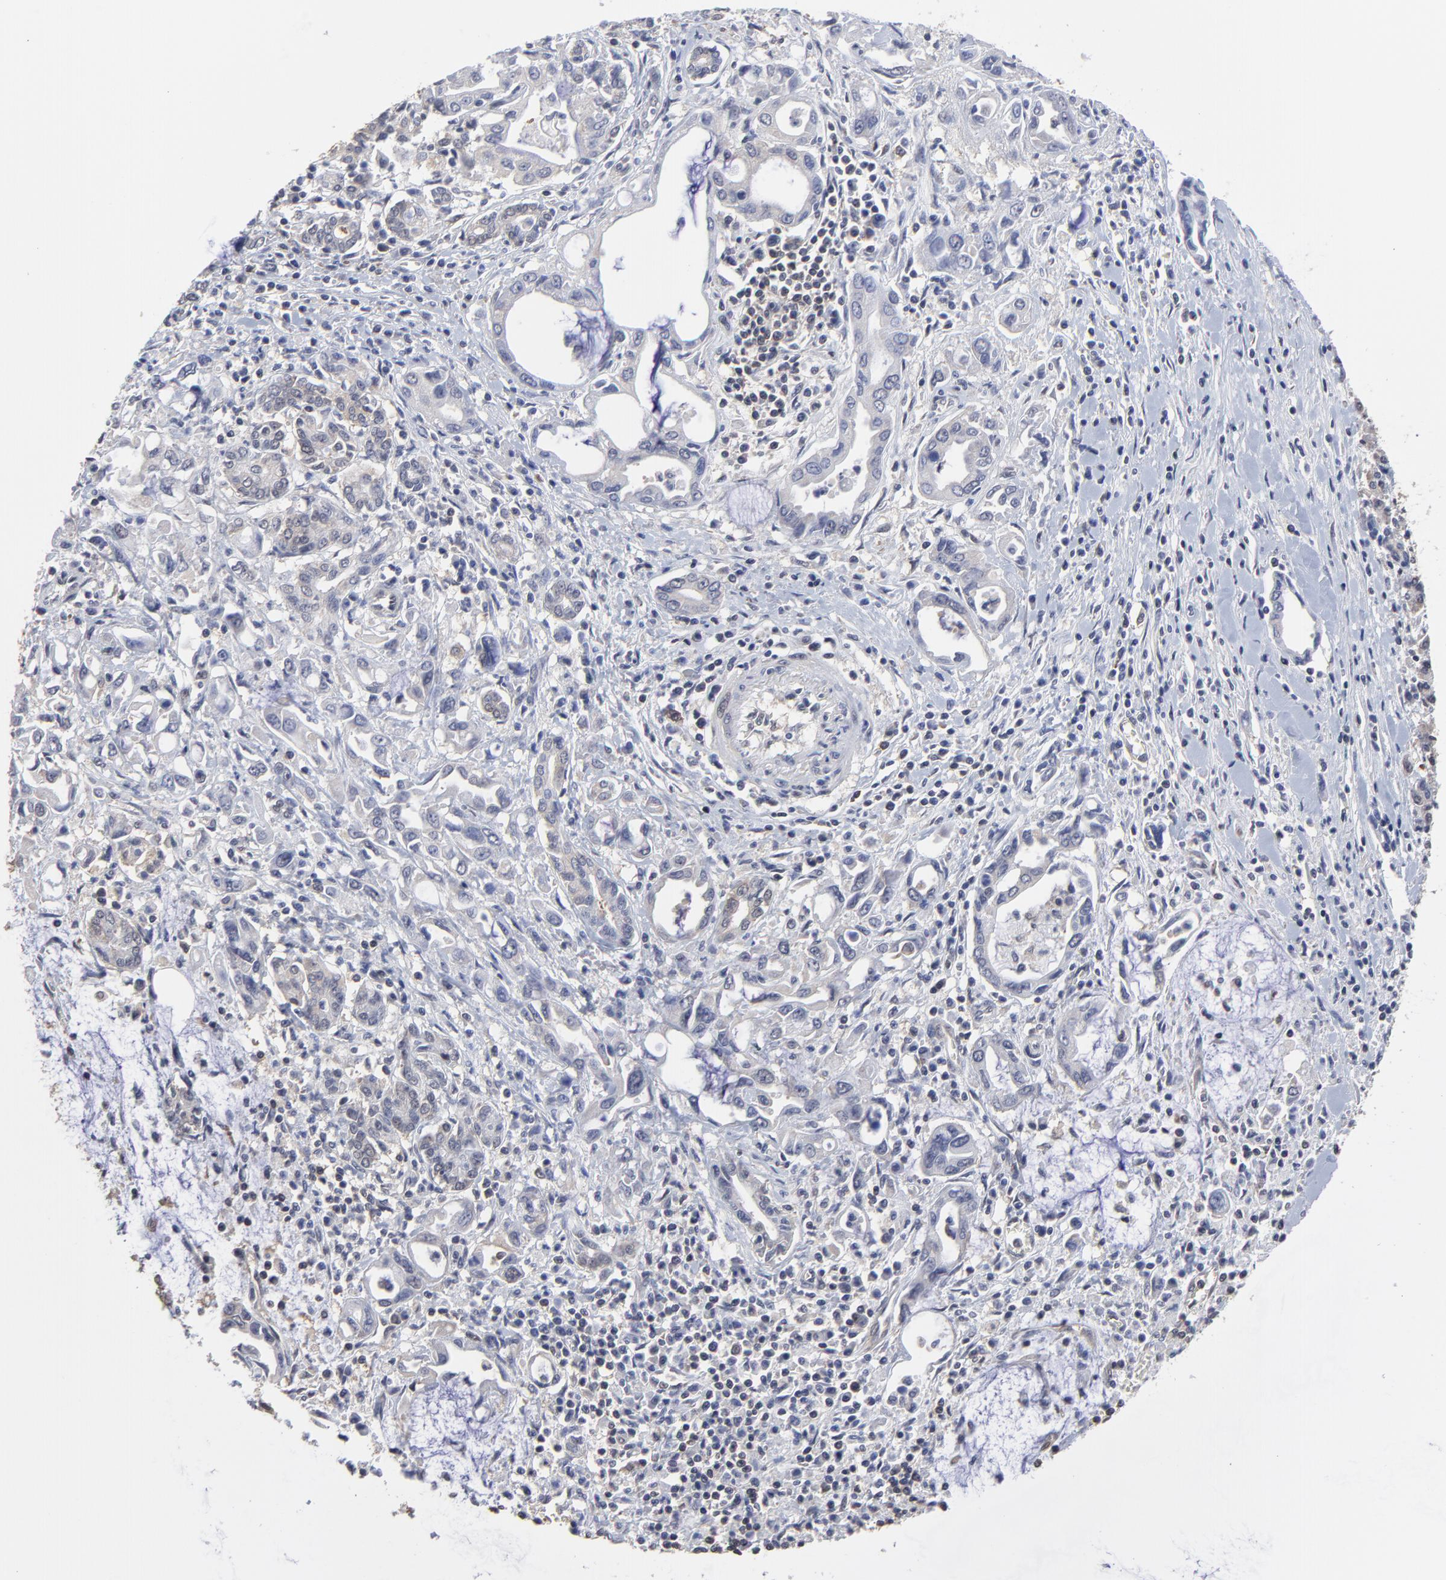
{"staining": {"intensity": "weak", "quantity": "25%-75%", "location": "cytoplasmic/membranous"}, "tissue": "pancreatic cancer", "cell_type": "Tumor cells", "image_type": "cancer", "snomed": [{"axis": "morphology", "description": "Adenocarcinoma, NOS"}, {"axis": "topography", "description": "Pancreas"}], "caption": "Immunohistochemical staining of adenocarcinoma (pancreatic) exhibits low levels of weak cytoplasmic/membranous staining in about 25%-75% of tumor cells.", "gene": "CCT2", "patient": {"sex": "female", "age": 57}}